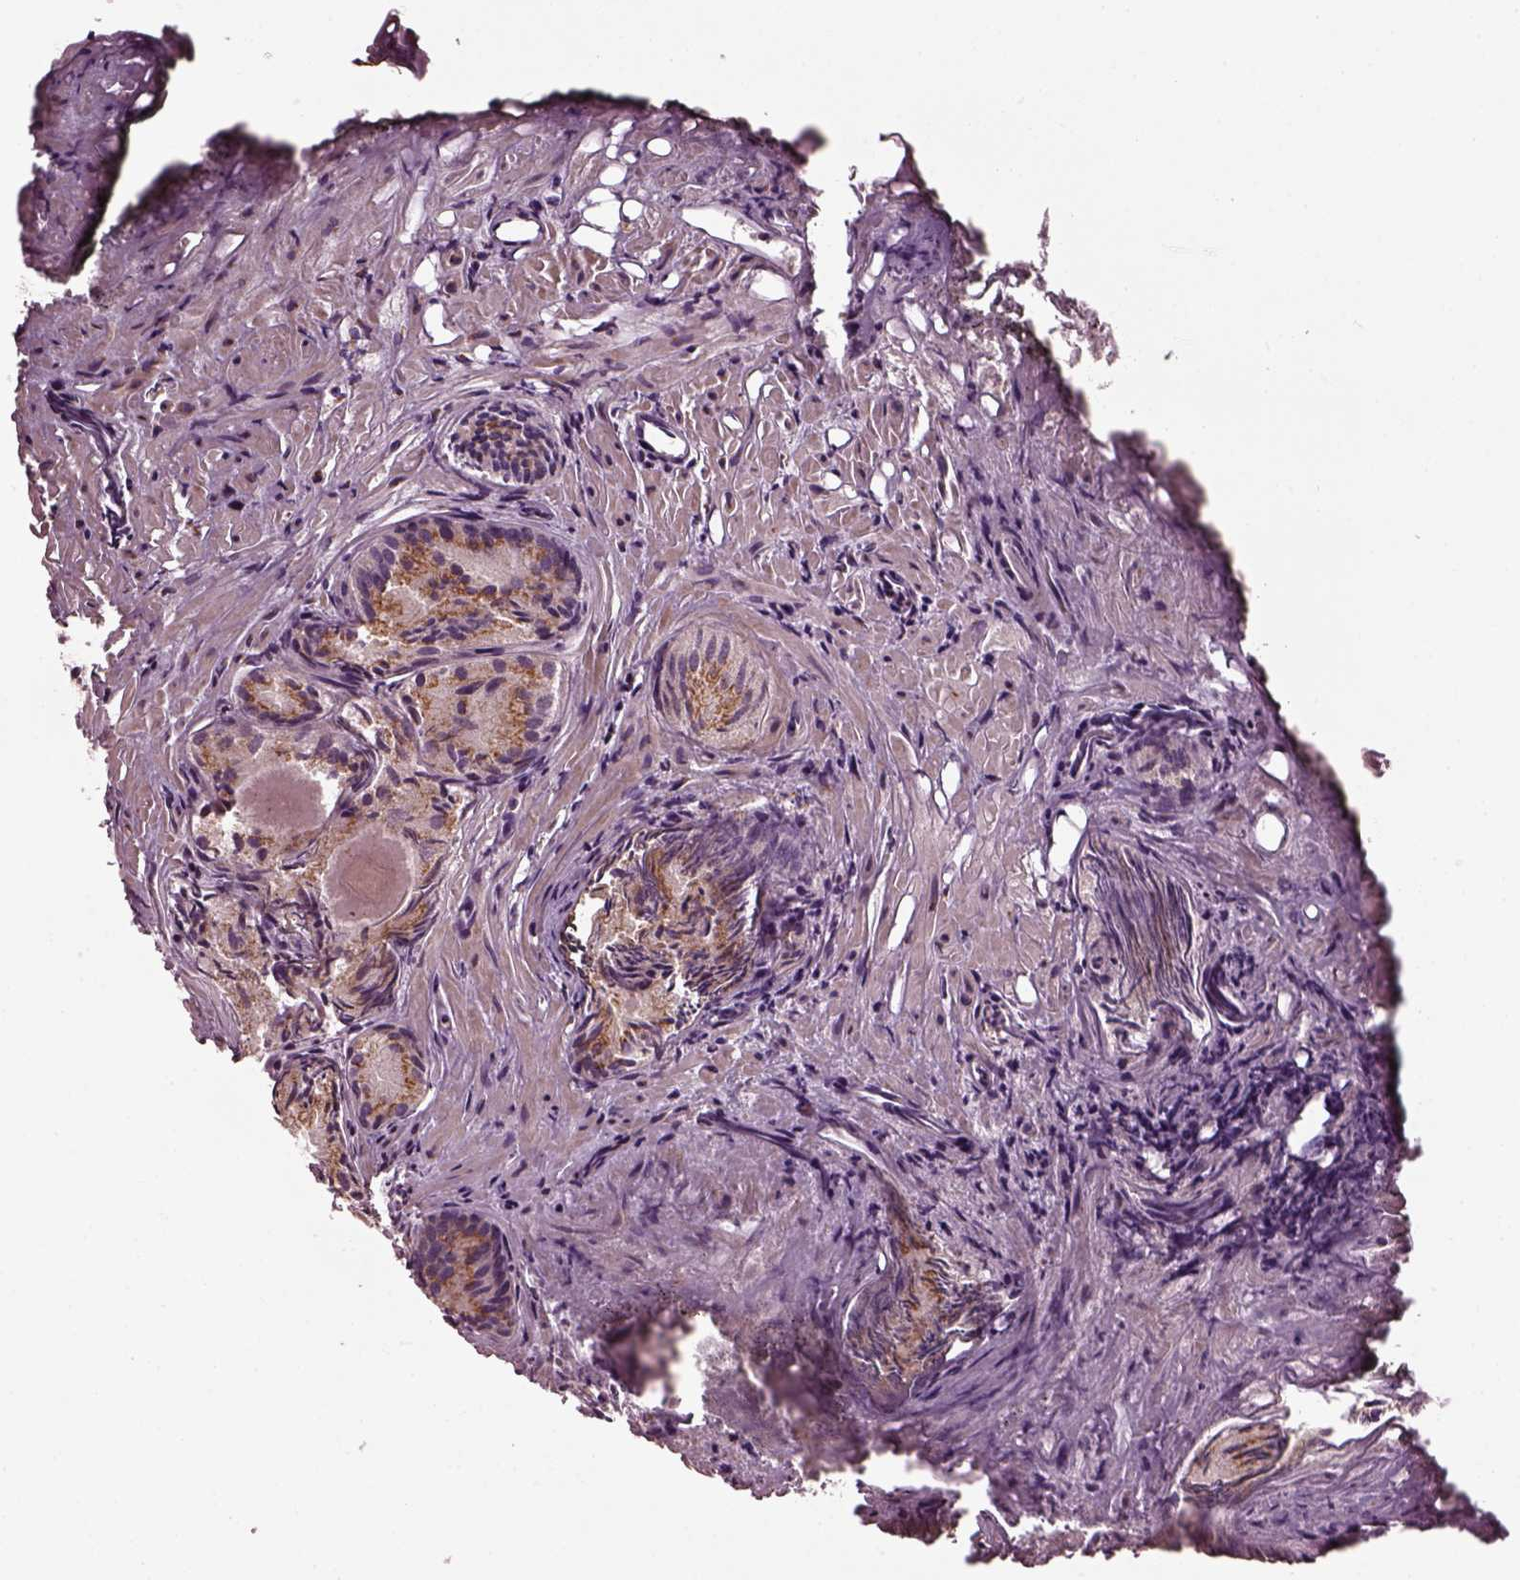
{"staining": {"intensity": "moderate", "quantity": "25%-75%", "location": "cytoplasmic/membranous"}, "tissue": "prostate cancer", "cell_type": "Tumor cells", "image_type": "cancer", "snomed": [{"axis": "morphology", "description": "Adenocarcinoma, High grade"}, {"axis": "topography", "description": "Prostate"}], "caption": "About 25%-75% of tumor cells in adenocarcinoma (high-grade) (prostate) display moderate cytoplasmic/membranous protein expression as visualized by brown immunohistochemical staining.", "gene": "RUFY3", "patient": {"sex": "male", "age": 81}}